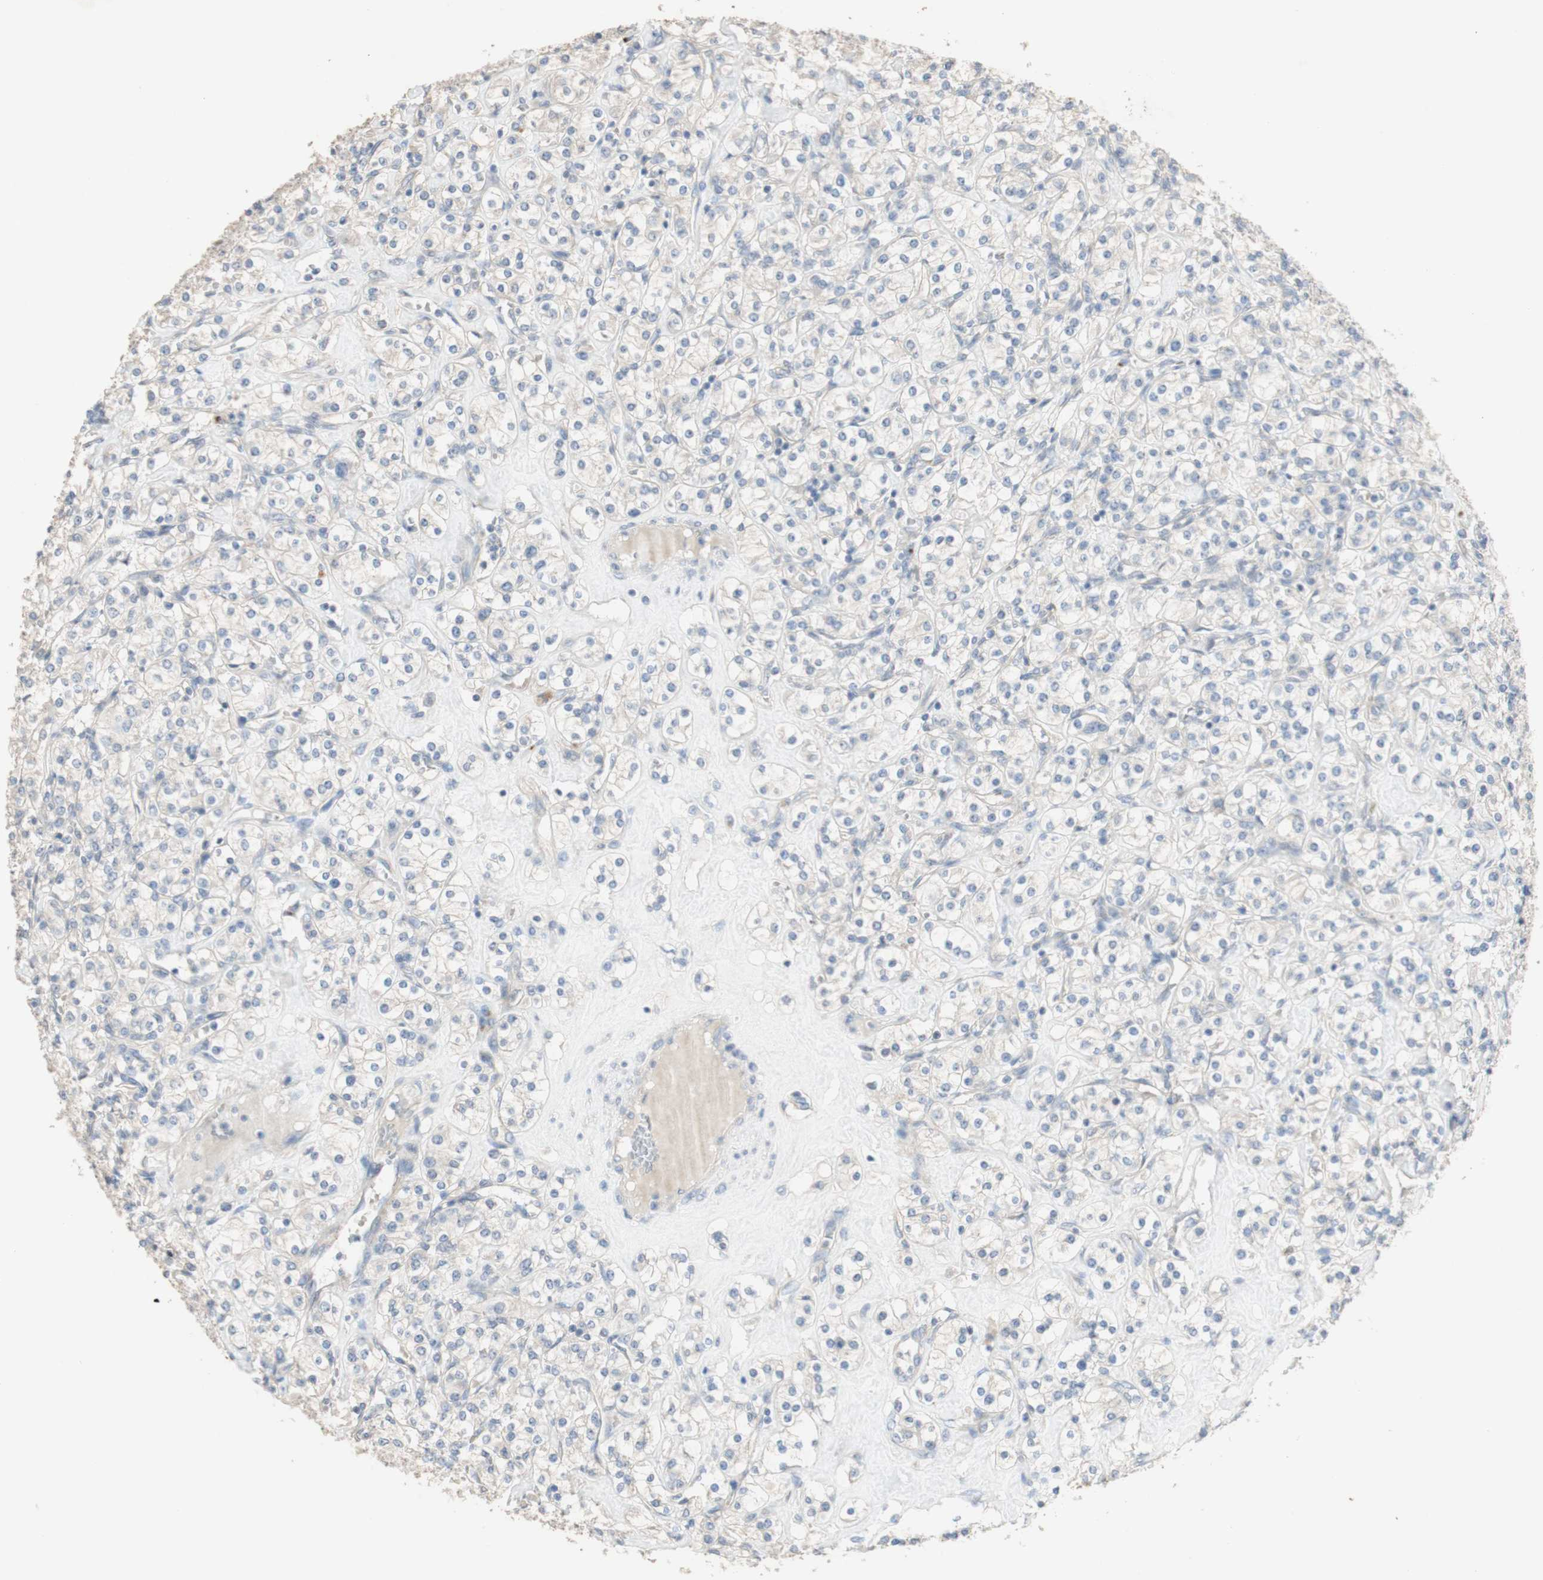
{"staining": {"intensity": "negative", "quantity": "none", "location": "none"}, "tissue": "renal cancer", "cell_type": "Tumor cells", "image_type": "cancer", "snomed": [{"axis": "morphology", "description": "Adenocarcinoma, NOS"}, {"axis": "topography", "description": "Kidney"}], "caption": "DAB immunohistochemical staining of human renal cancer (adenocarcinoma) reveals no significant expression in tumor cells.", "gene": "MANEA", "patient": {"sex": "male", "age": 77}}